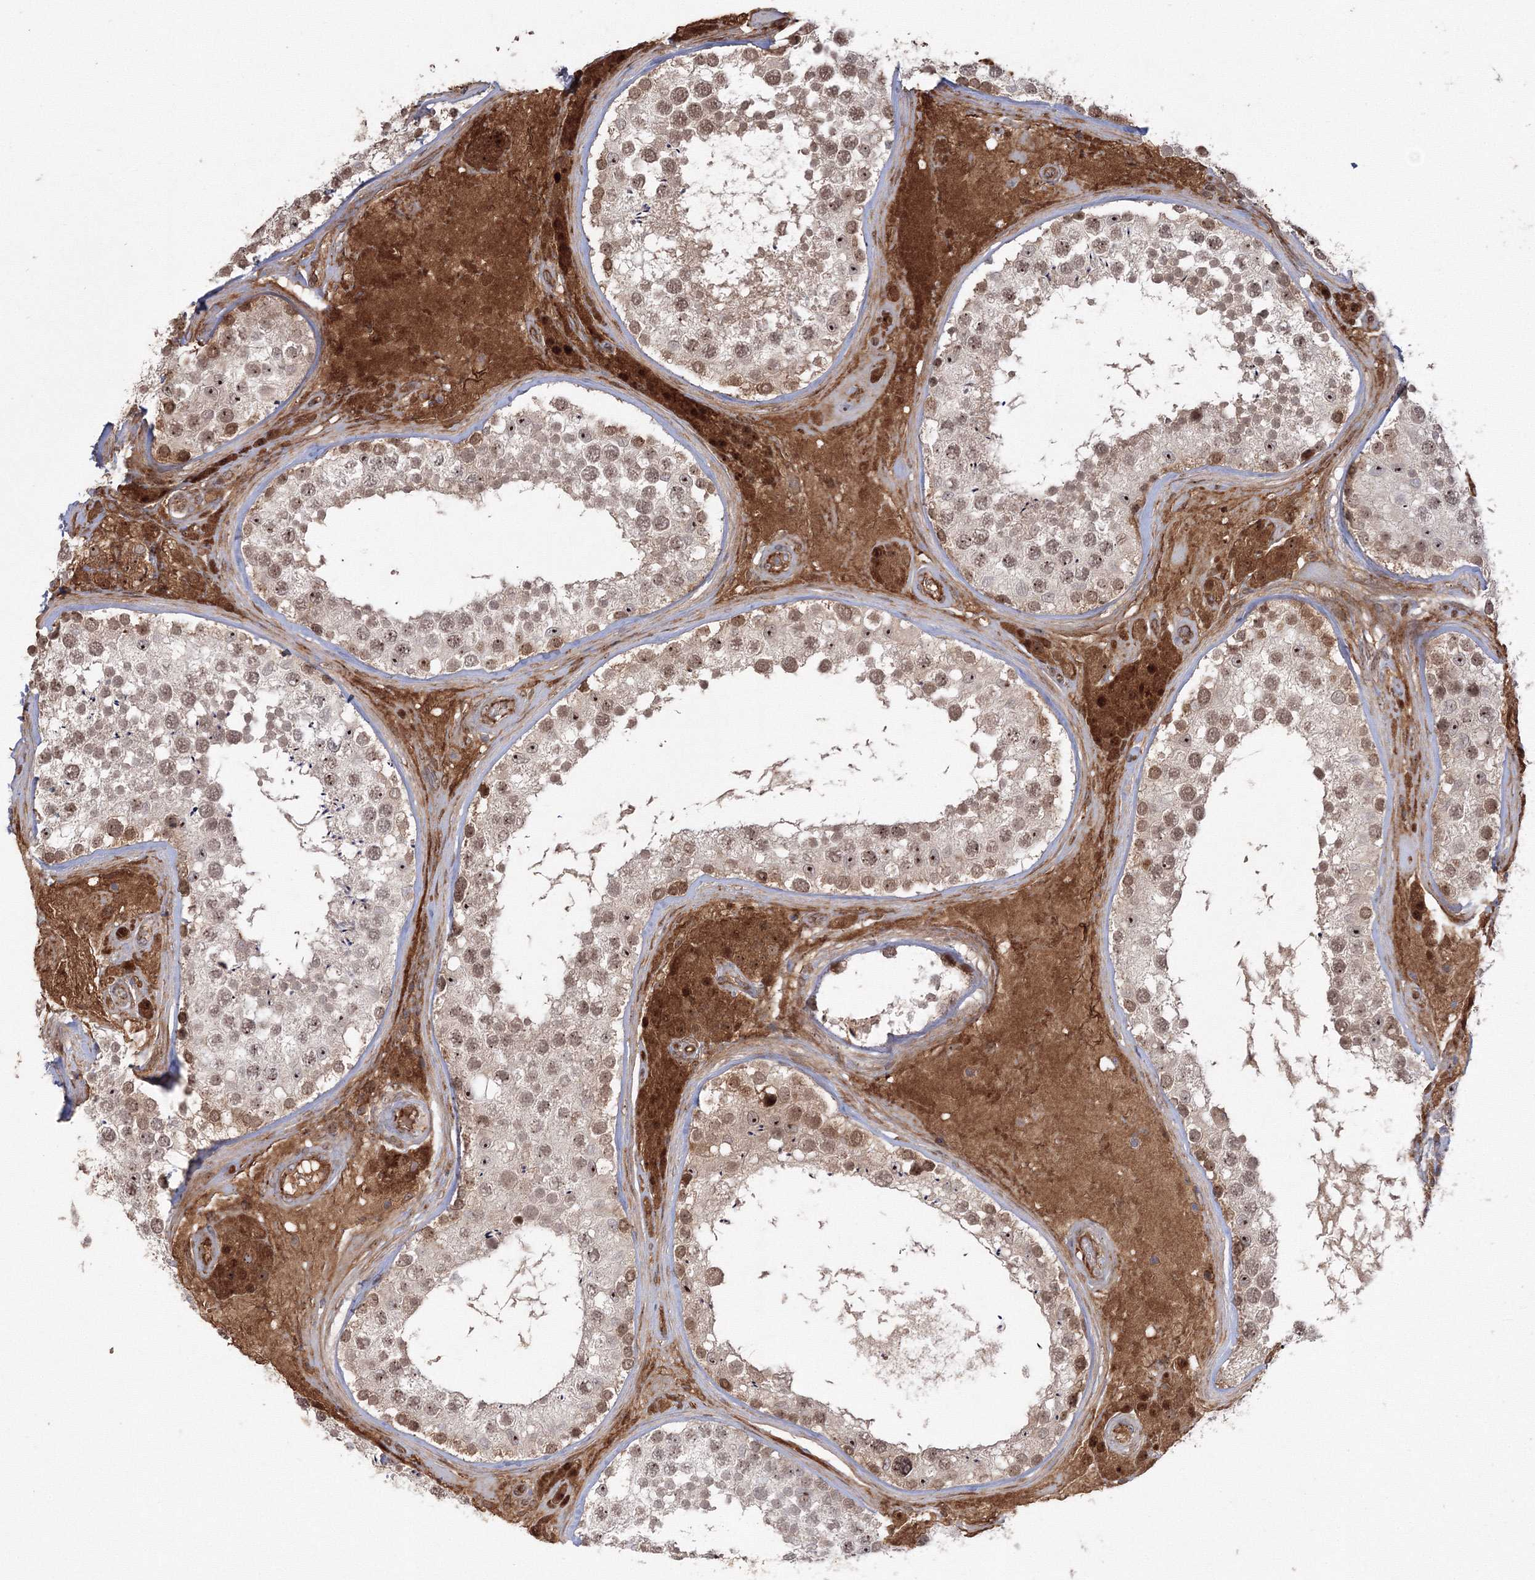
{"staining": {"intensity": "moderate", "quantity": "25%-75%", "location": "nuclear"}, "tissue": "testis", "cell_type": "Cells in seminiferous ducts", "image_type": "normal", "snomed": [{"axis": "morphology", "description": "Normal tissue, NOS"}, {"axis": "topography", "description": "Testis"}], "caption": "Immunohistochemical staining of benign human testis shows 25%-75% levels of moderate nuclear protein expression in approximately 25%-75% of cells in seminiferous ducts.", "gene": "NPM3", "patient": {"sex": "male", "age": 46}}